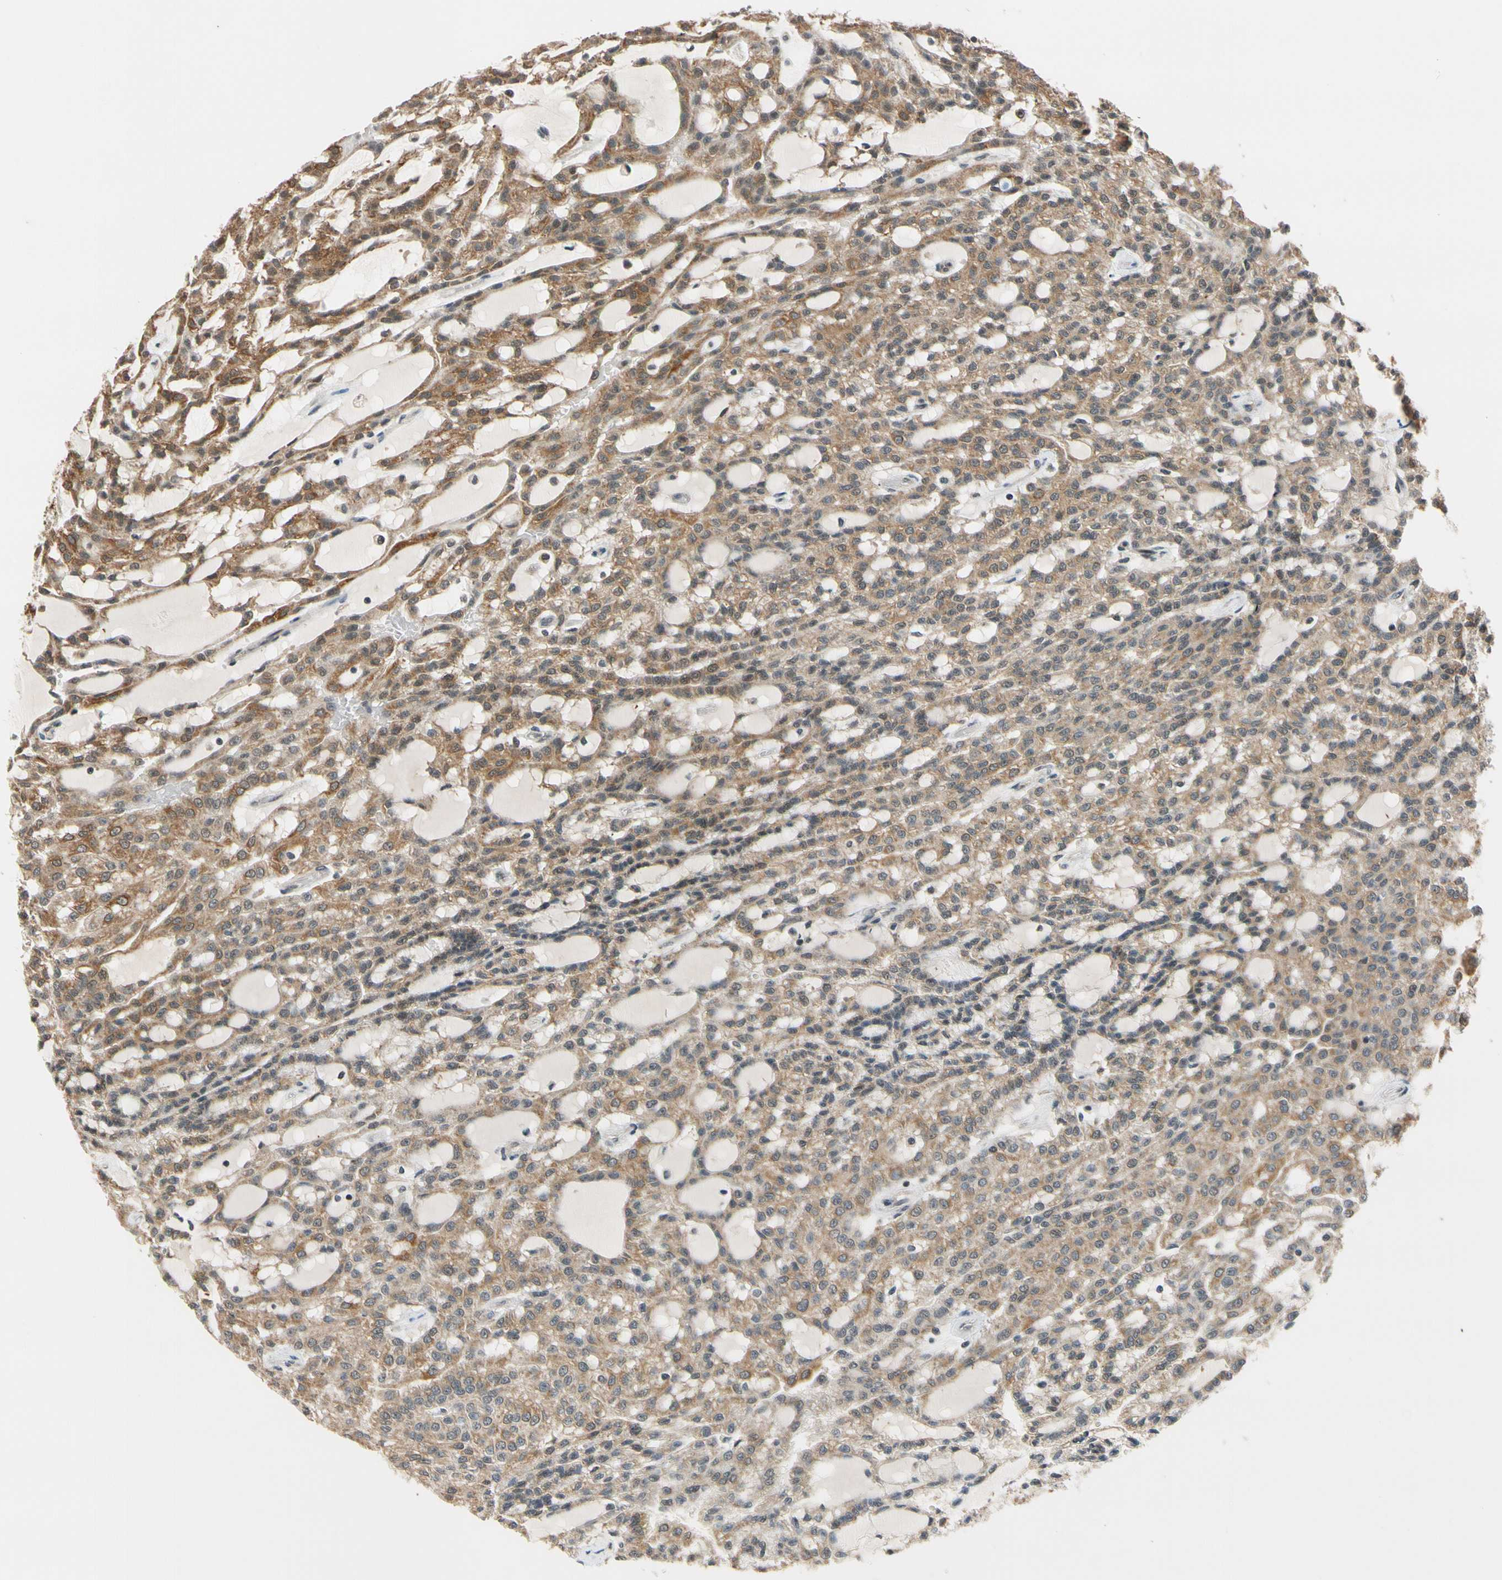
{"staining": {"intensity": "moderate", "quantity": ">75%", "location": "cytoplasmic/membranous"}, "tissue": "renal cancer", "cell_type": "Tumor cells", "image_type": "cancer", "snomed": [{"axis": "morphology", "description": "Adenocarcinoma, NOS"}, {"axis": "topography", "description": "Kidney"}], "caption": "IHC staining of adenocarcinoma (renal), which demonstrates medium levels of moderate cytoplasmic/membranous staining in approximately >75% of tumor cells indicating moderate cytoplasmic/membranous protein staining. The staining was performed using DAB (3,3'-diaminobenzidine) (brown) for protein detection and nuclei were counterstained in hematoxylin (blue).", "gene": "TAF12", "patient": {"sex": "male", "age": 63}}